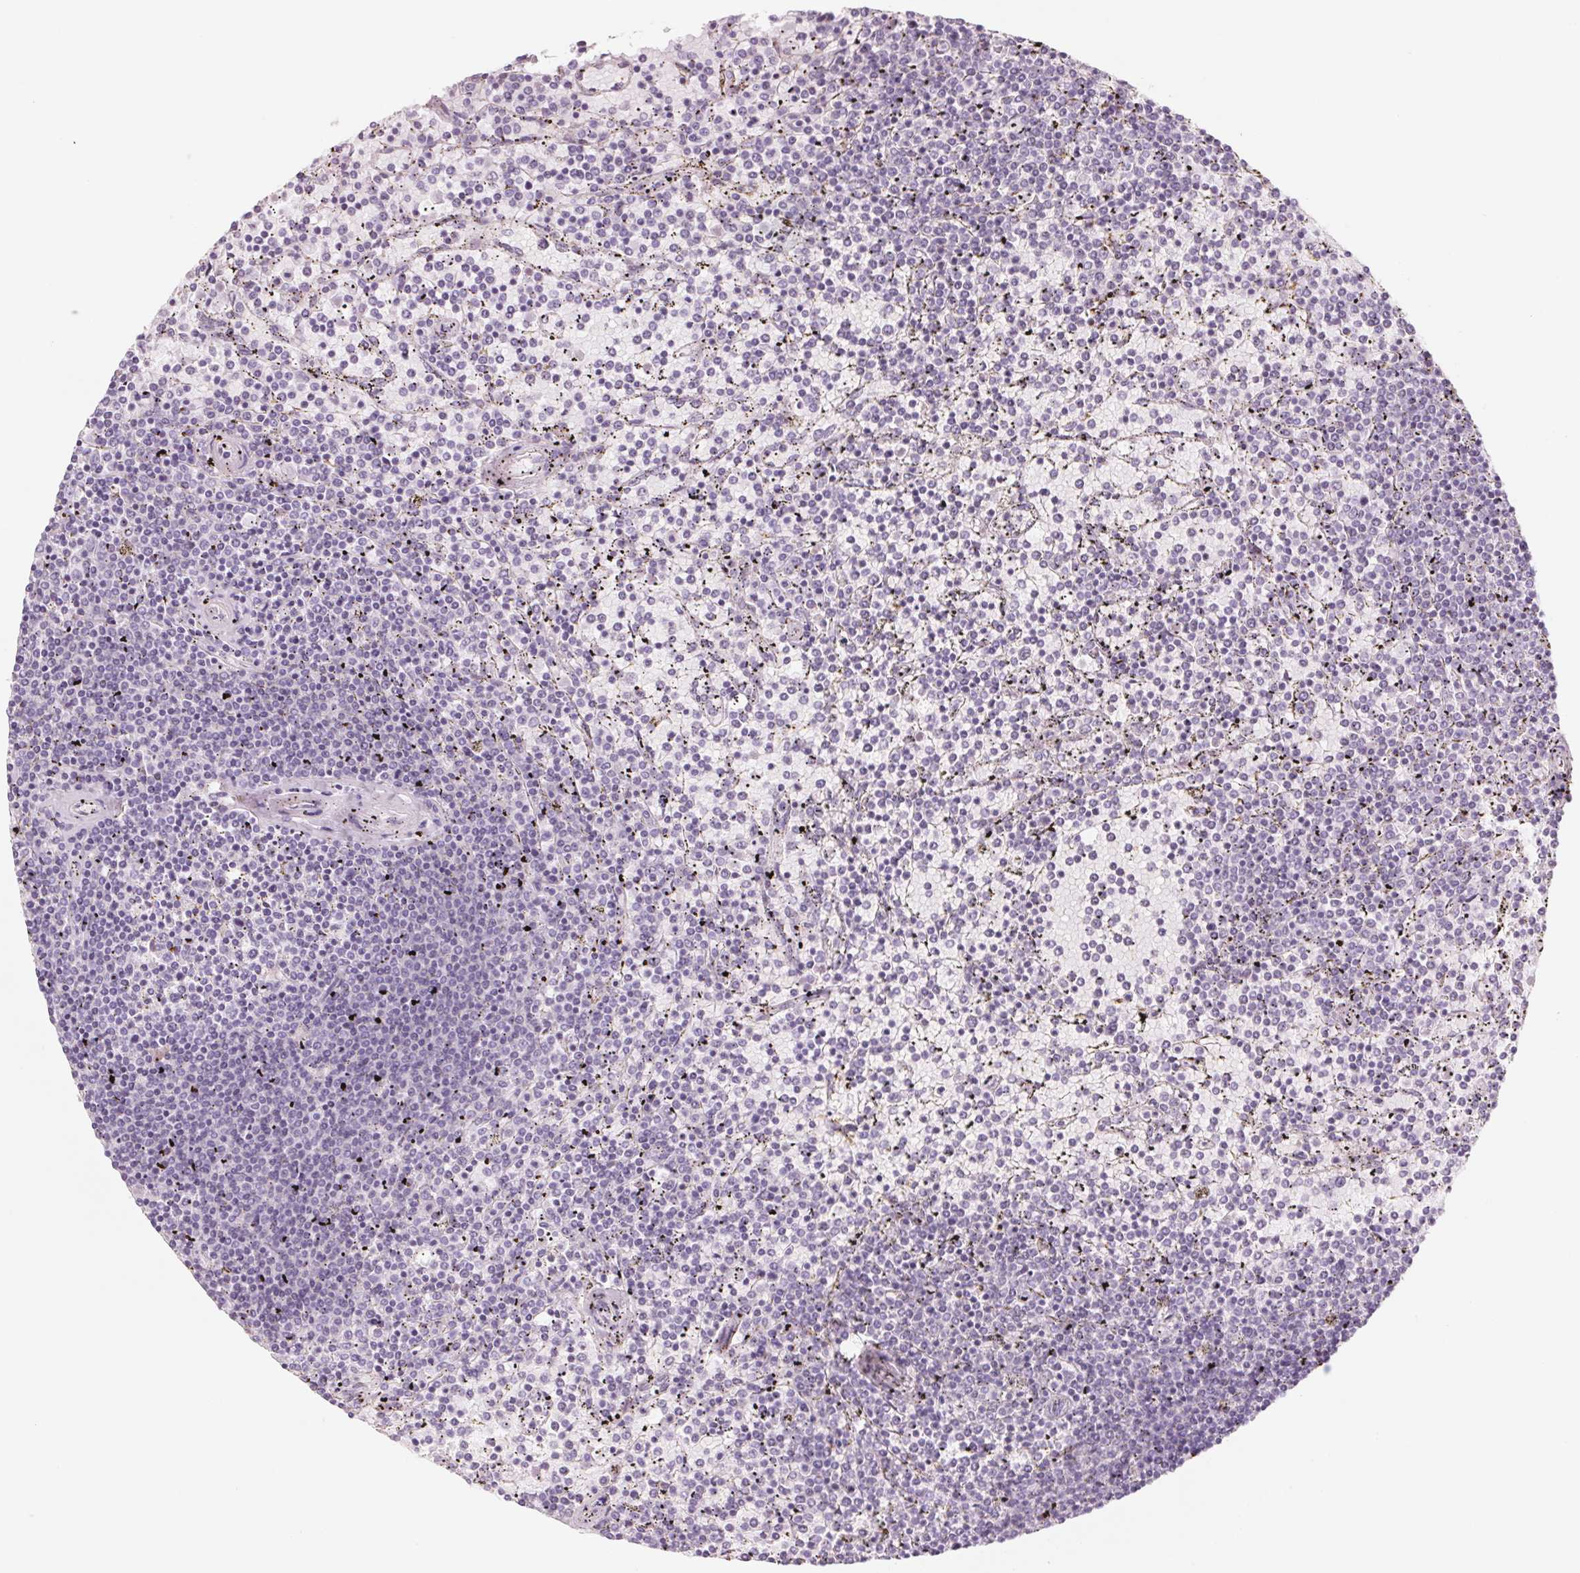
{"staining": {"intensity": "negative", "quantity": "none", "location": "none"}, "tissue": "lymphoma", "cell_type": "Tumor cells", "image_type": "cancer", "snomed": [{"axis": "morphology", "description": "Malignant lymphoma, non-Hodgkin's type, Low grade"}, {"axis": "topography", "description": "Spleen"}], "caption": "DAB immunohistochemical staining of human lymphoma demonstrates no significant staining in tumor cells.", "gene": "POU1F1", "patient": {"sex": "female", "age": 77}}